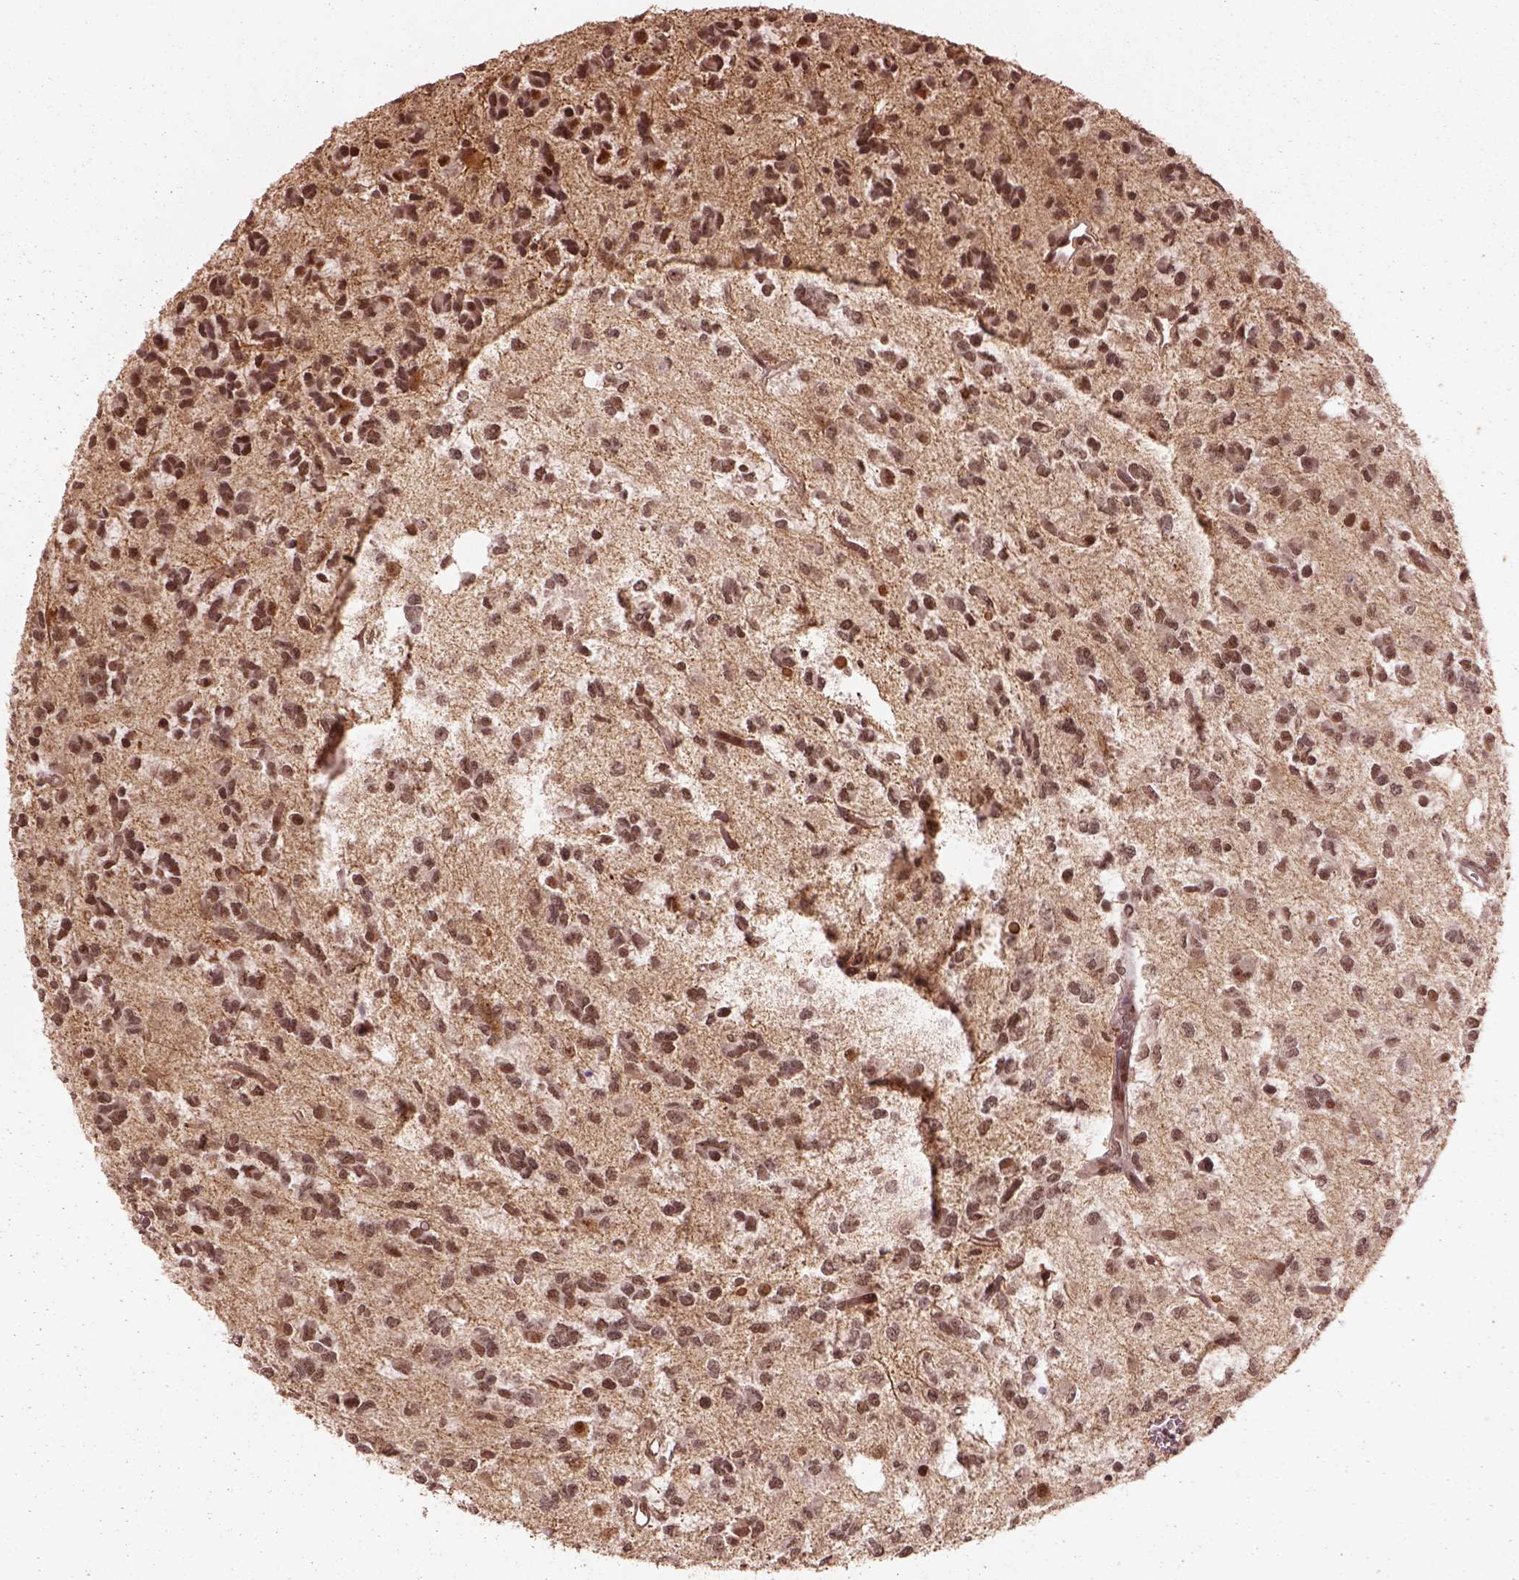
{"staining": {"intensity": "moderate", "quantity": ">75%", "location": "nuclear"}, "tissue": "glioma", "cell_type": "Tumor cells", "image_type": "cancer", "snomed": [{"axis": "morphology", "description": "Glioma, malignant, Low grade"}, {"axis": "topography", "description": "Brain"}], "caption": "Immunohistochemical staining of glioma exhibits moderate nuclear protein staining in about >75% of tumor cells.", "gene": "BRD9", "patient": {"sex": "female", "age": 45}}